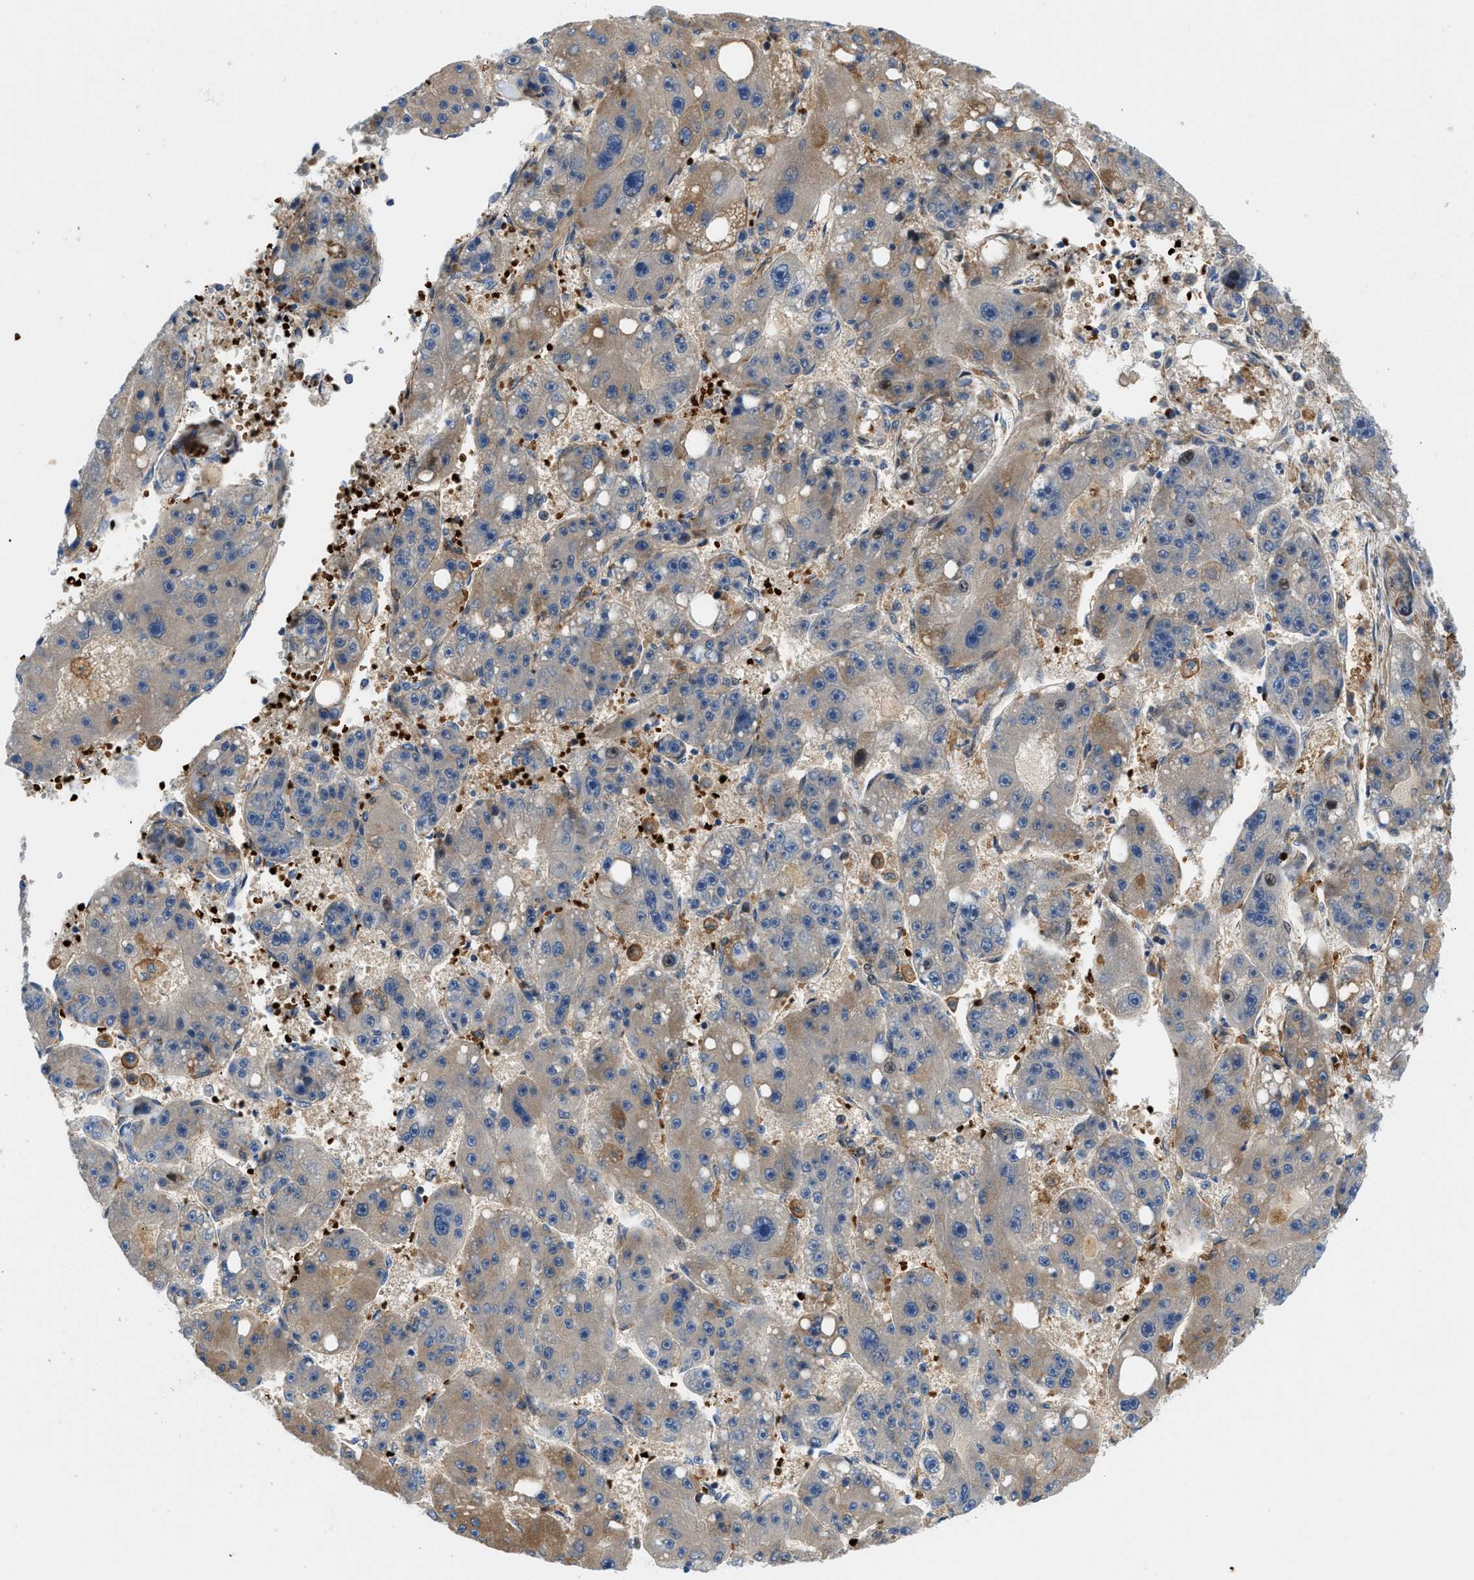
{"staining": {"intensity": "weak", "quantity": "25%-75%", "location": "cytoplasmic/membranous"}, "tissue": "liver cancer", "cell_type": "Tumor cells", "image_type": "cancer", "snomed": [{"axis": "morphology", "description": "Carcinoma, Hepatocellular, NOS"}, {"axis": "topography", "description": "Liver"}], "caption": "There is low levels of weak cytoplasmic/membranous expression in tumor cells of liver hepatocellular carcinoma, as demonstrated by immunohistochemical staining (brown color).", "gene": "ZNF831", "patient": {"sex": "female", "age": 61}}